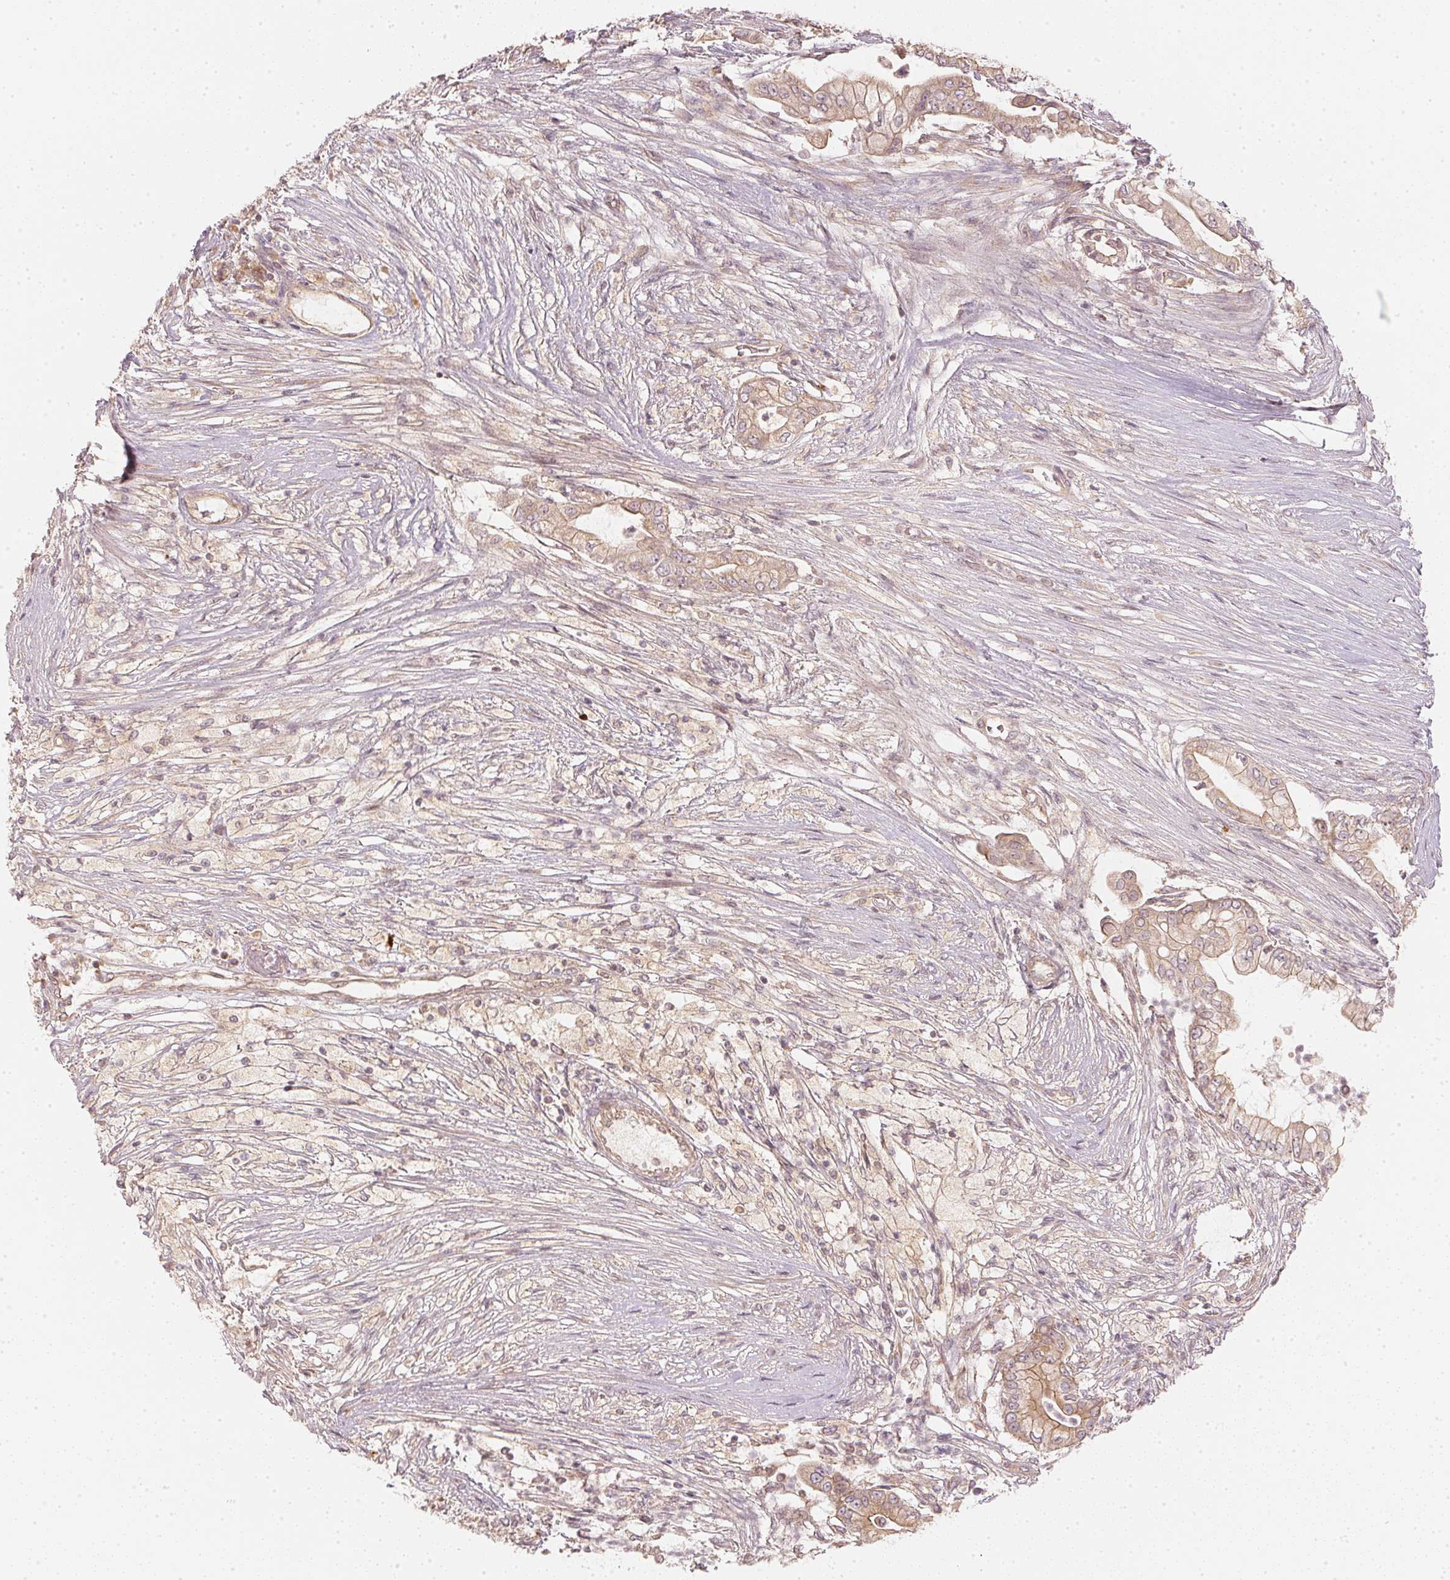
{"staining": {"intensity": "weak", "quantity": ">75%", "location": "cytoplasmic/membranous,nuclear"}, "tissue": "pancreatic cancer", "cell_type": "Tumor cells", "image_type": "cancer", "snomed": [{"axis": "morphology", "description": "Adenocarcinoma, NOS"}, {"axis": "topography", "description": "Pancreas"}], "caption": "High-power microscopy captured an immunohistochemistry micrograph of pancreatic adenocarcinoma, revealing weak cytoplasmic/membranous and nuclear positivity in about >75% of tumor cells.", "gene": "WDR54", "patient": {"sex": "female", "age": 69}}